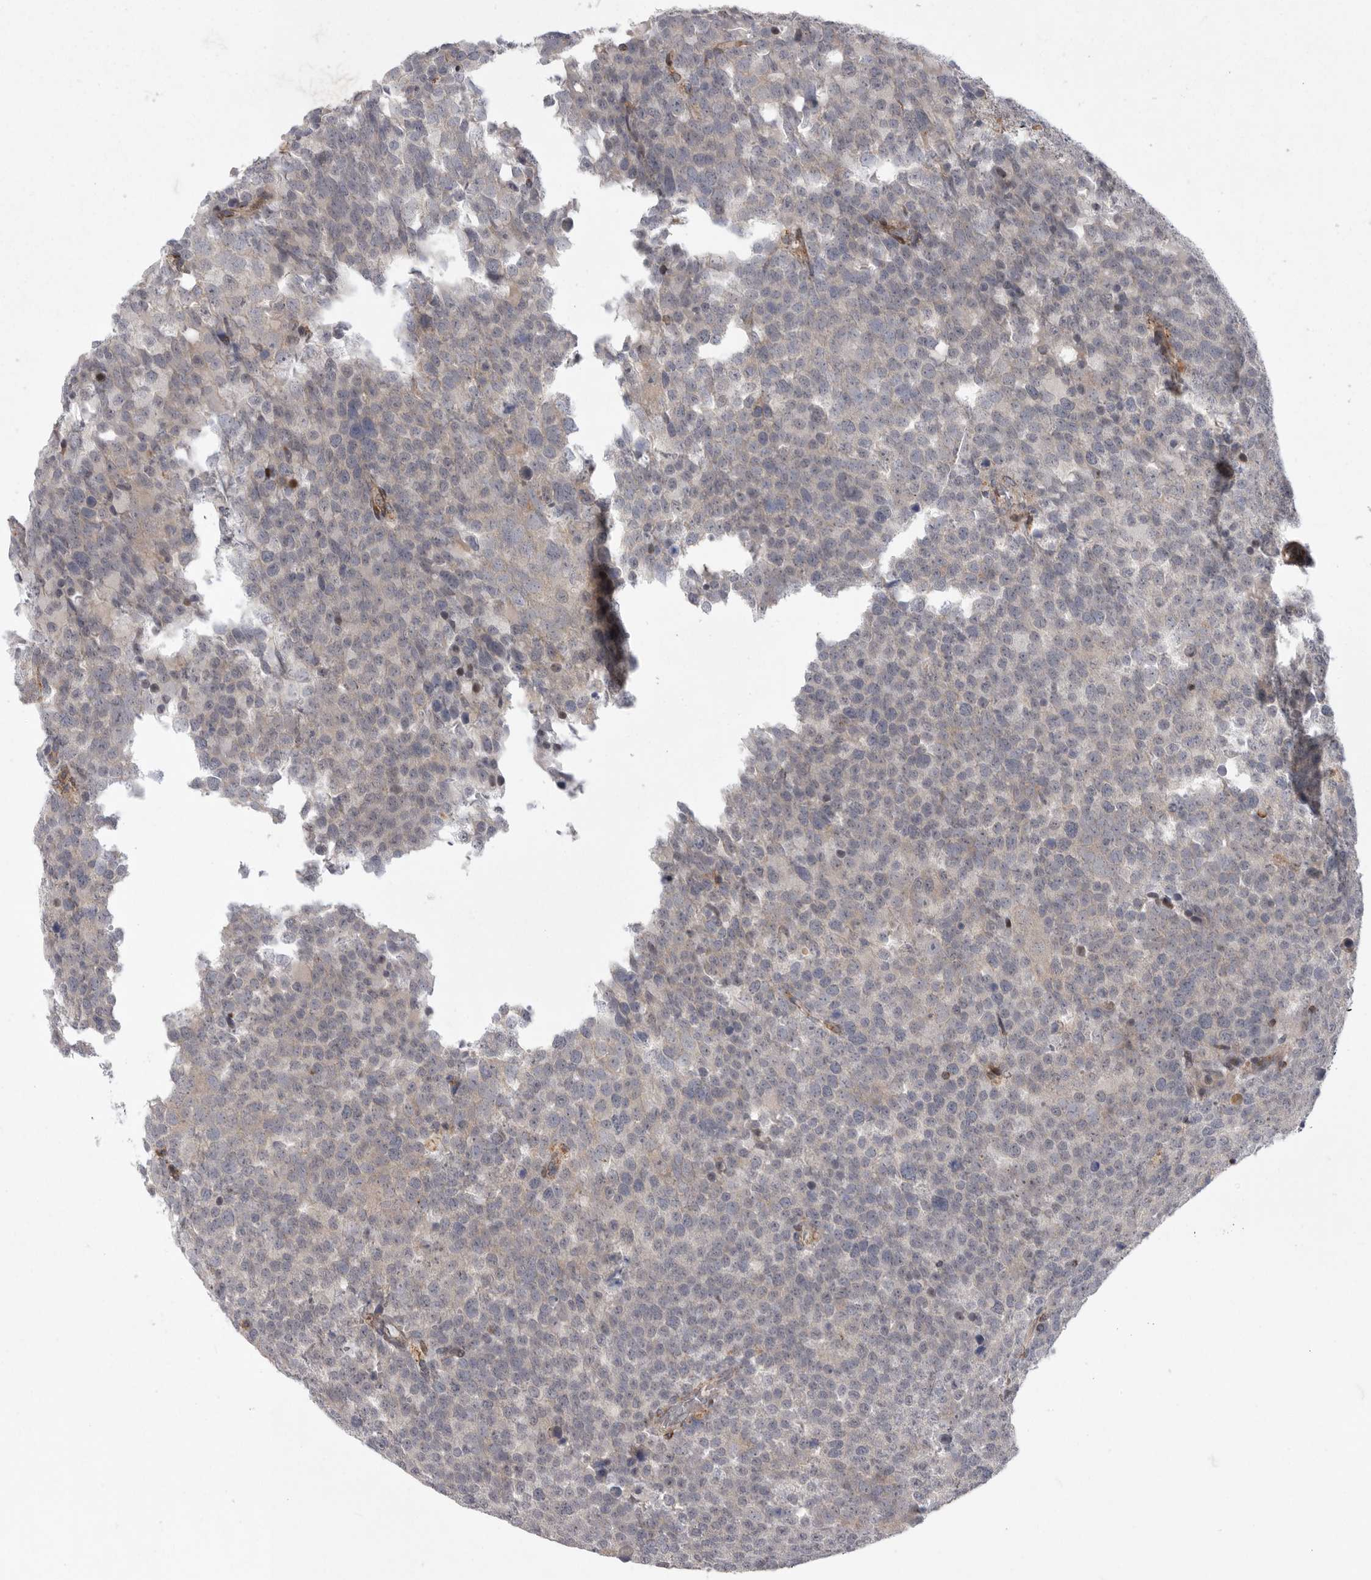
{"staining": {"intensity": "negative", "quantity": "none", "location": "none"}, "tissue": "testis cancer", "cell_type": "Tumor cells", "image_type": "cancer", "snomed": [{"axis": "morphology", "description": "Seminoma, NOS"}, {"axis": "topography", "description": "Testis"}], "caption": "Human seminoma (testis) stained for a protein using immunohistochemistry (IHC) exhibits no positivity in tumor cells.", "gene": "MPZL1", "patient": {"sex": "male", "age": 71}}